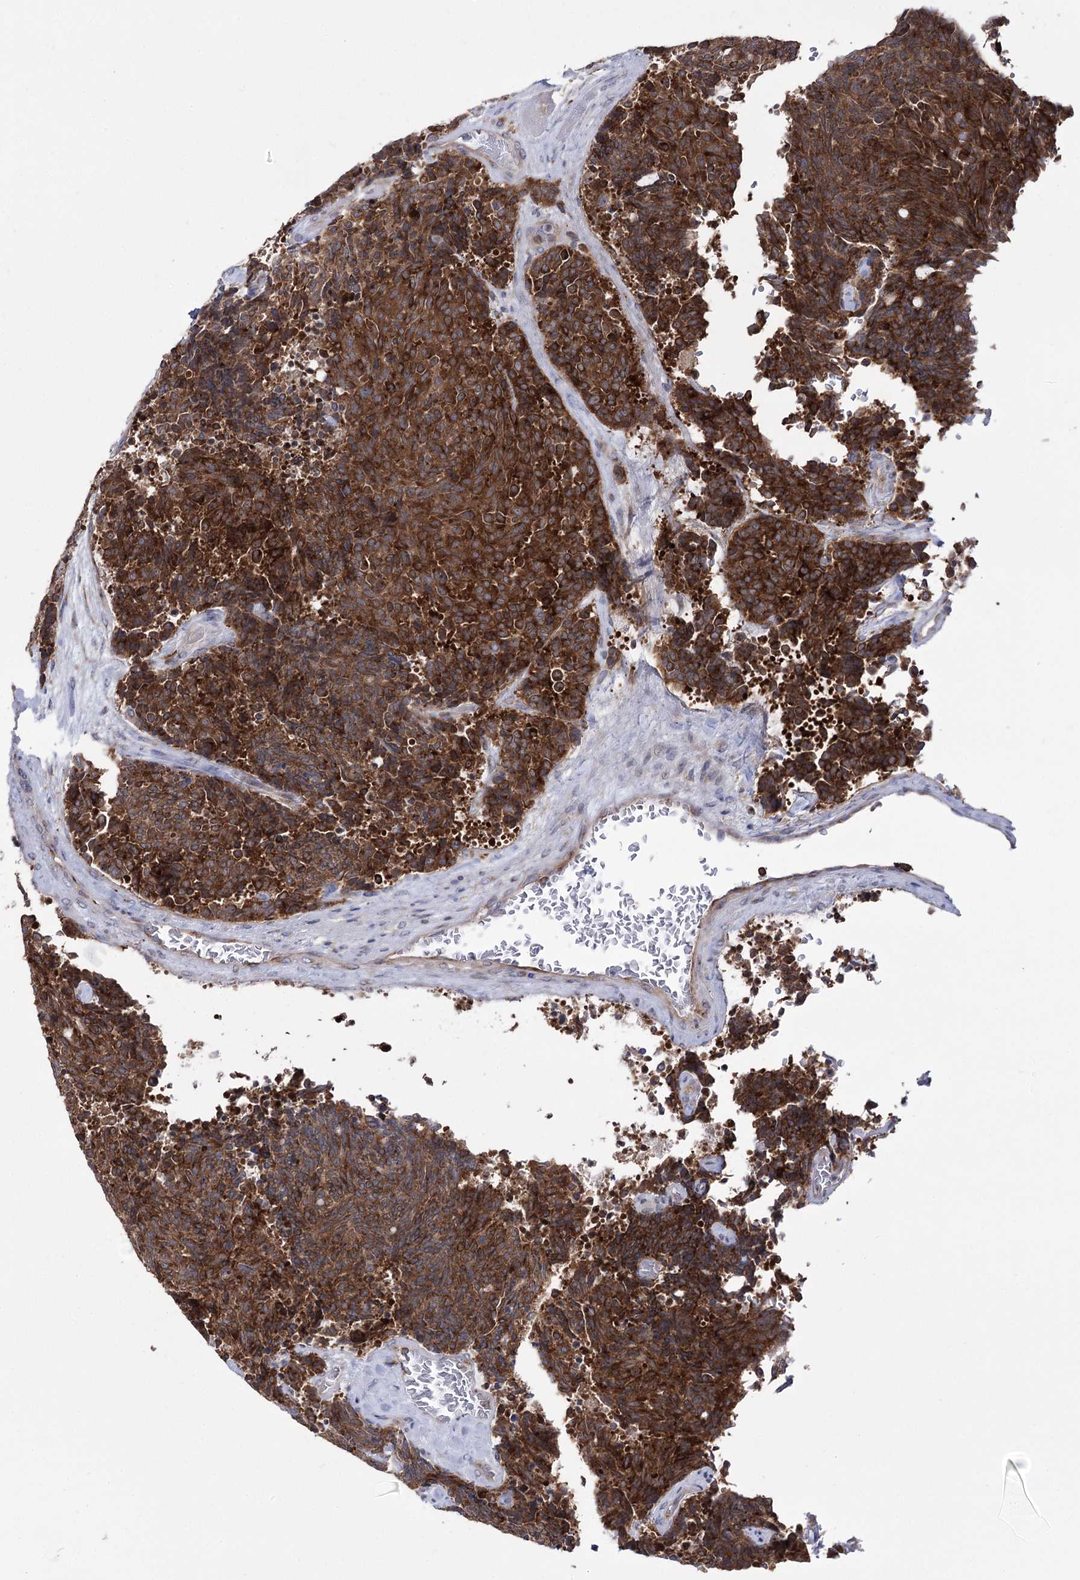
{"staining": {"intensity": "strong", "quantity": ">75%", "location": "cytoplasmic/membranous"}, "tissue": "carcinoid", "cell_type": "Tumor cells", "image_type": "cancer", "snomed": [{"axis": "morphology", "description": "Carcinoid, malignant, NOS"}, {"axis": "topography", "description": "Pancreas"}], "caption": "This photomicrograph reveals immunohistochemistry (IHC) staining of human malignant carcinoid, with high strong cytoplasmic/membranous expression in about >75% of tumor cells.", "gene": "ZNF622", "patient": {"sex": "female", "age": 54}}